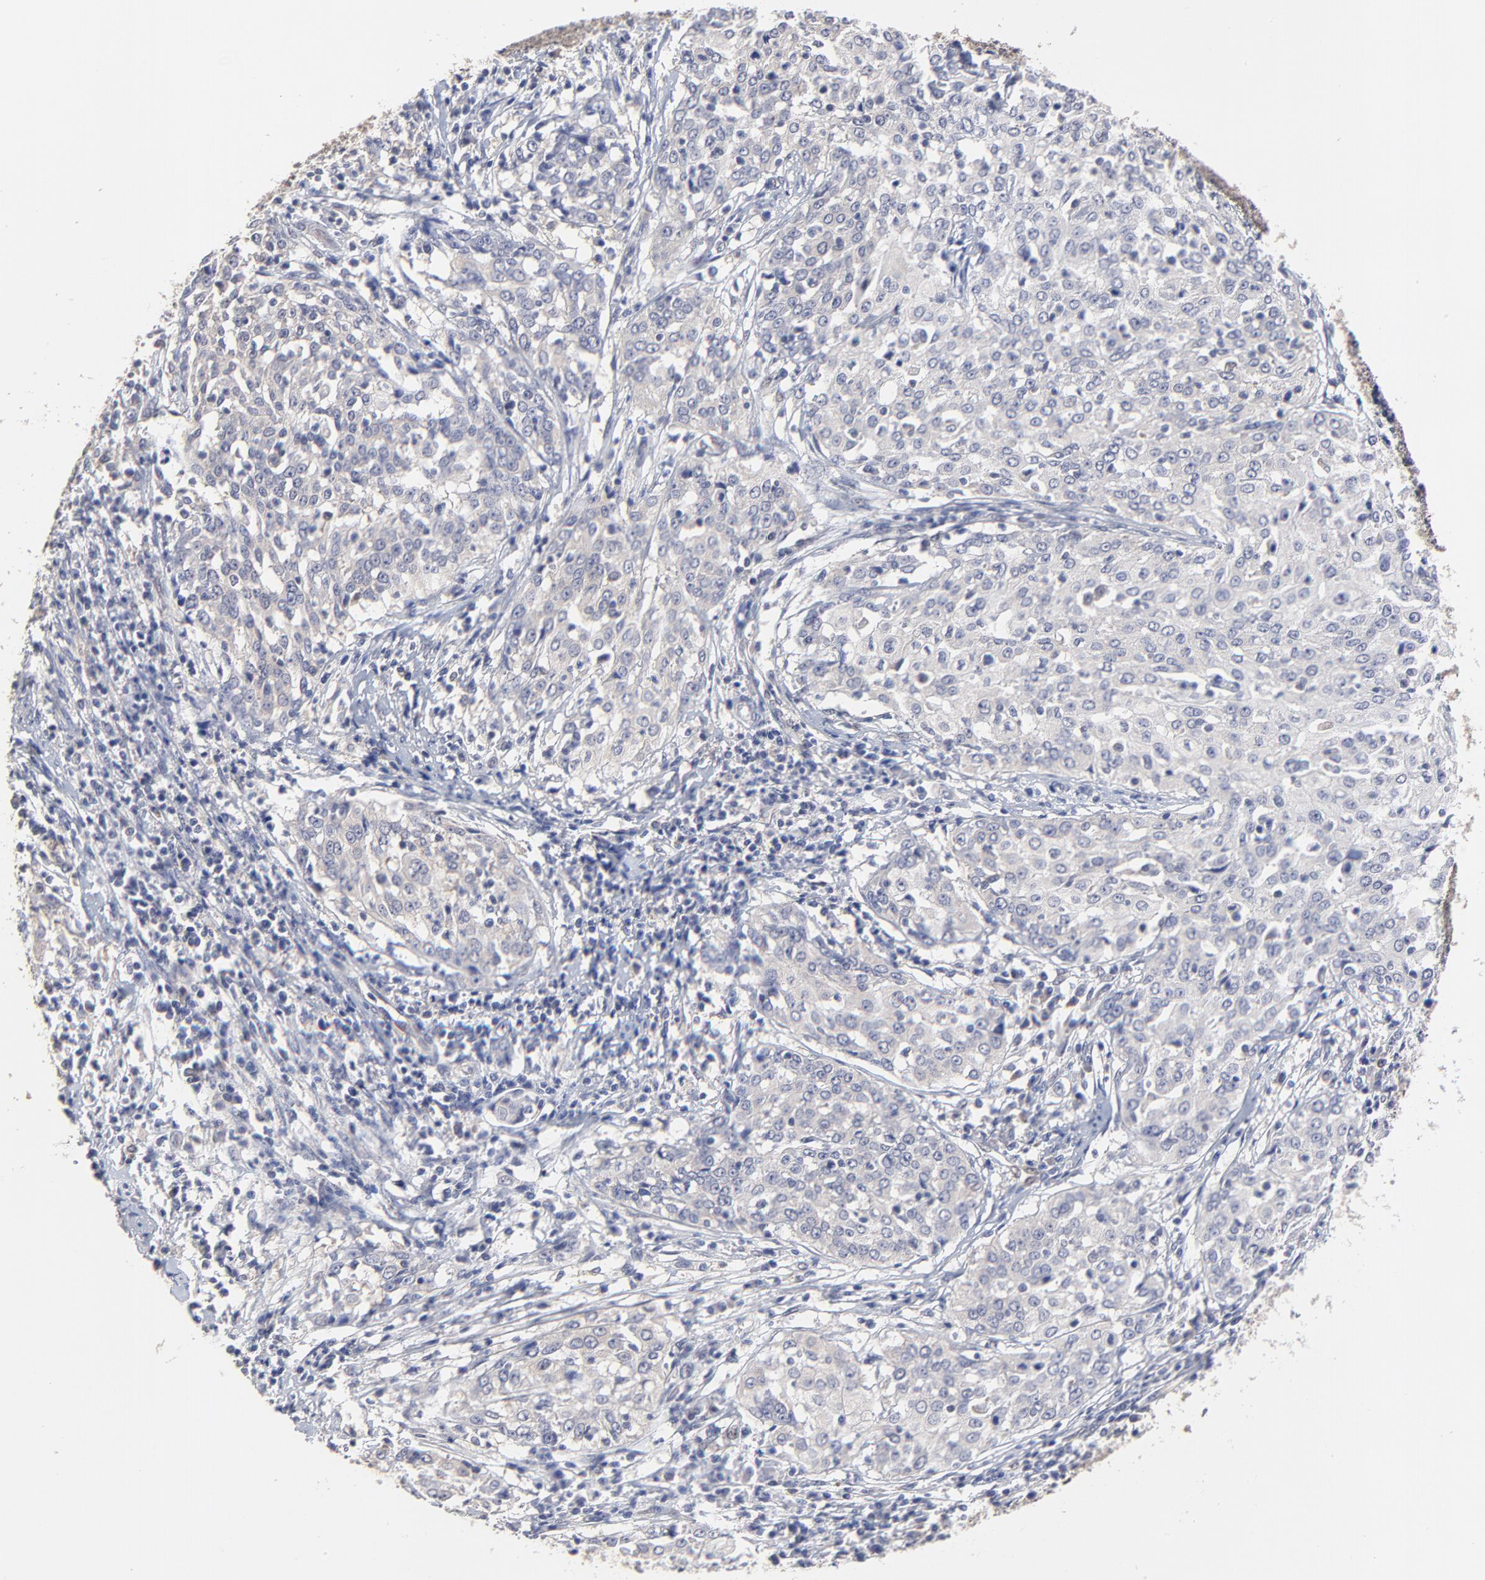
{"staining": {"intensity": "negative", "quantity": "none", "location": "none"}, "tissue": "cervical cancer", "cell_type": "Tumor cells", "image_type": "cancer", "snomed": [{"axis": "morphology", "description": "Squamous cell carcinoma, NOS"}, {"axis": "topography", "description": "Cervix"}], "caption": "An immunohistochemistry (IHC) micrograph of squamous cell carcinoma (cervical) is shown. There is no staining in tumor cells of squamous cell carcinoma (cervical).", "gene": "CCT2", "patient": {"sex": "female", "age": 39}}